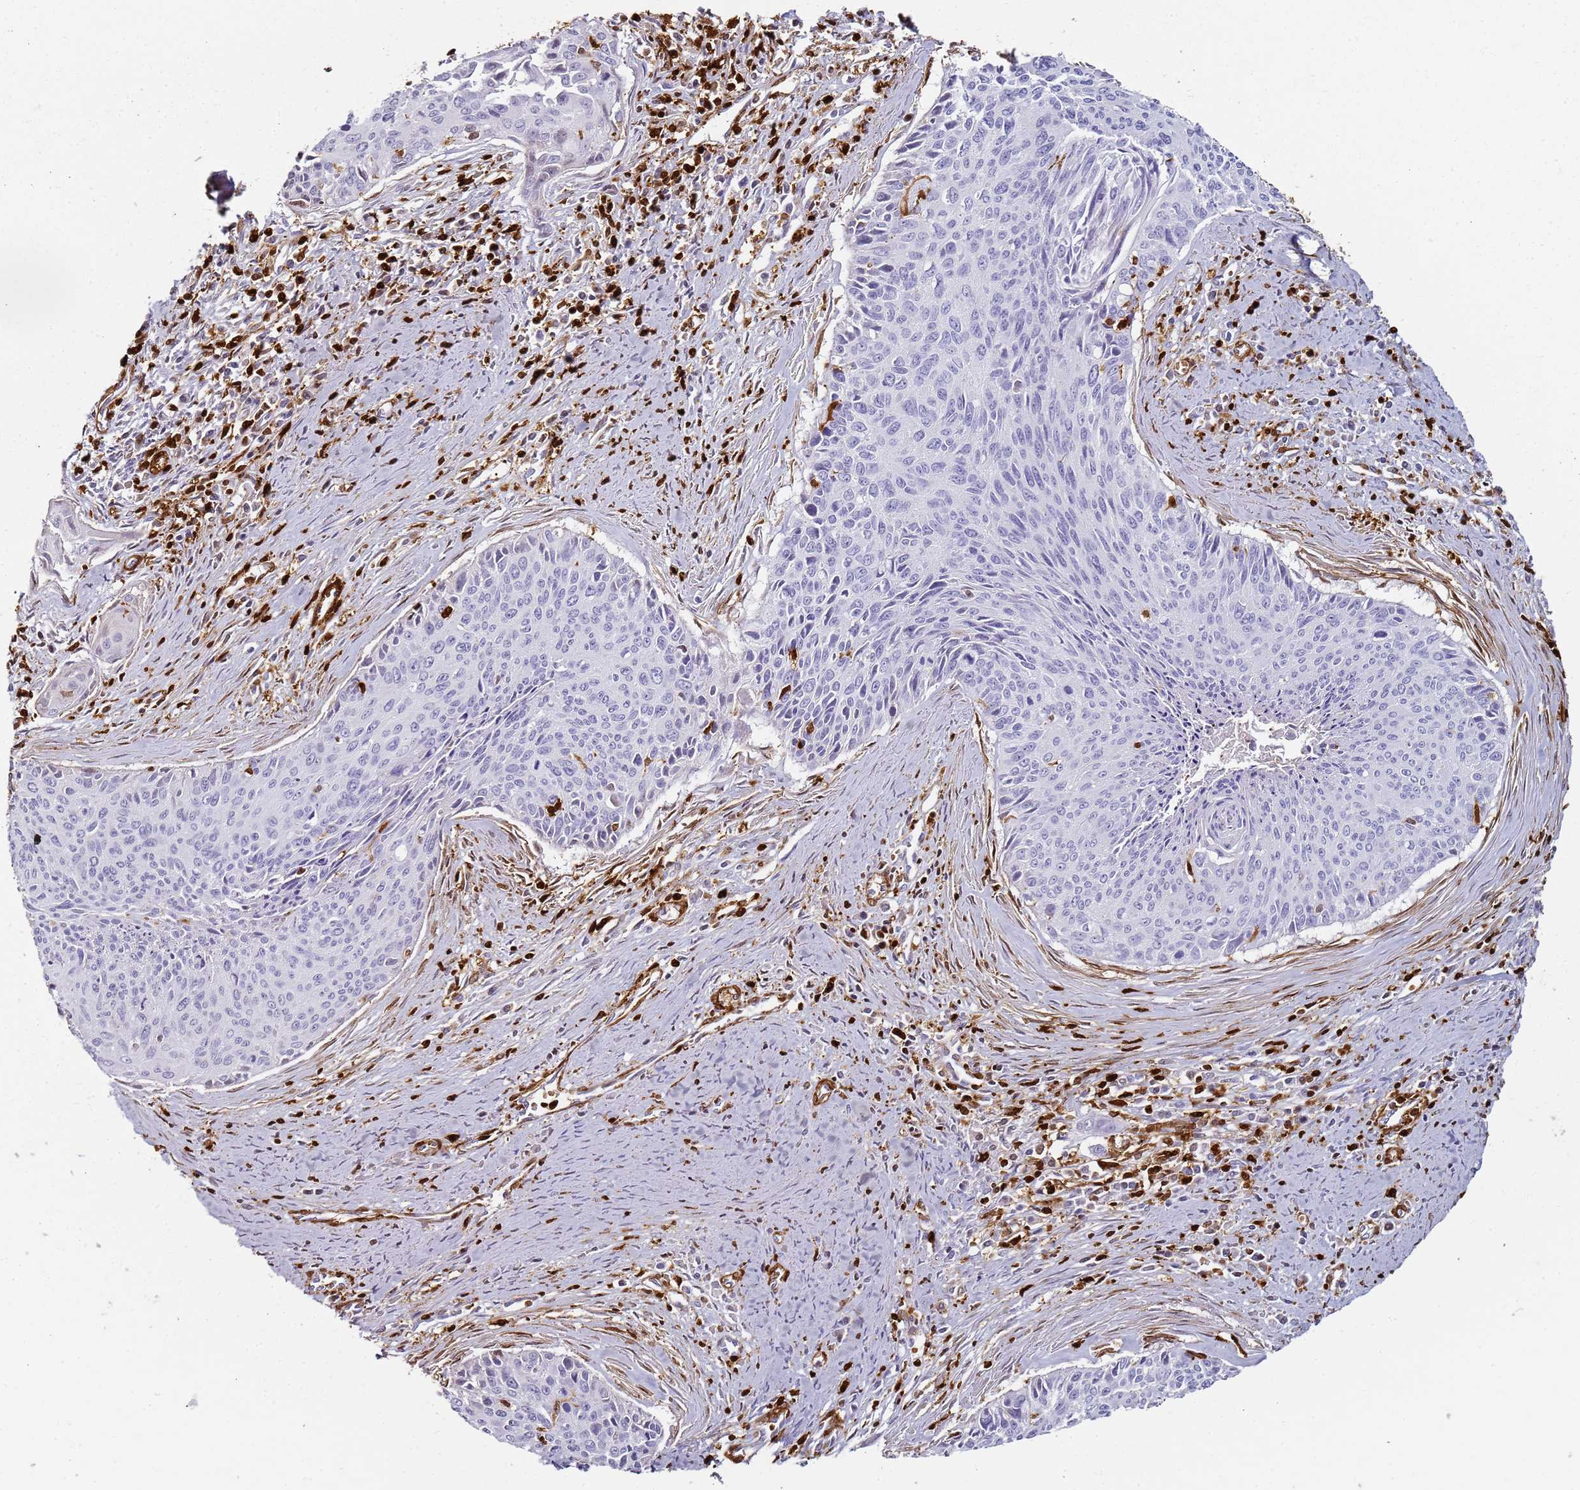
{"staining": {"intensity": "negative", "quantity": "none", "location": "none"}, "tissue": "cervical cancer", "cell_type": "Tumor cells", "image_type": "cancer", "snomed": [{"axis": "morphology", "description": "Squamous cell carcinoma, NOS"}, {"axis": "topography", "description": "Cervix"}], "caption": "A photomicrograph of cervical squamous cell carcinoma stained for a protein exhibits no brown staining in tumor cells.", "gene": "S100A4", "patient": {"sex": "female", "age": 55}}